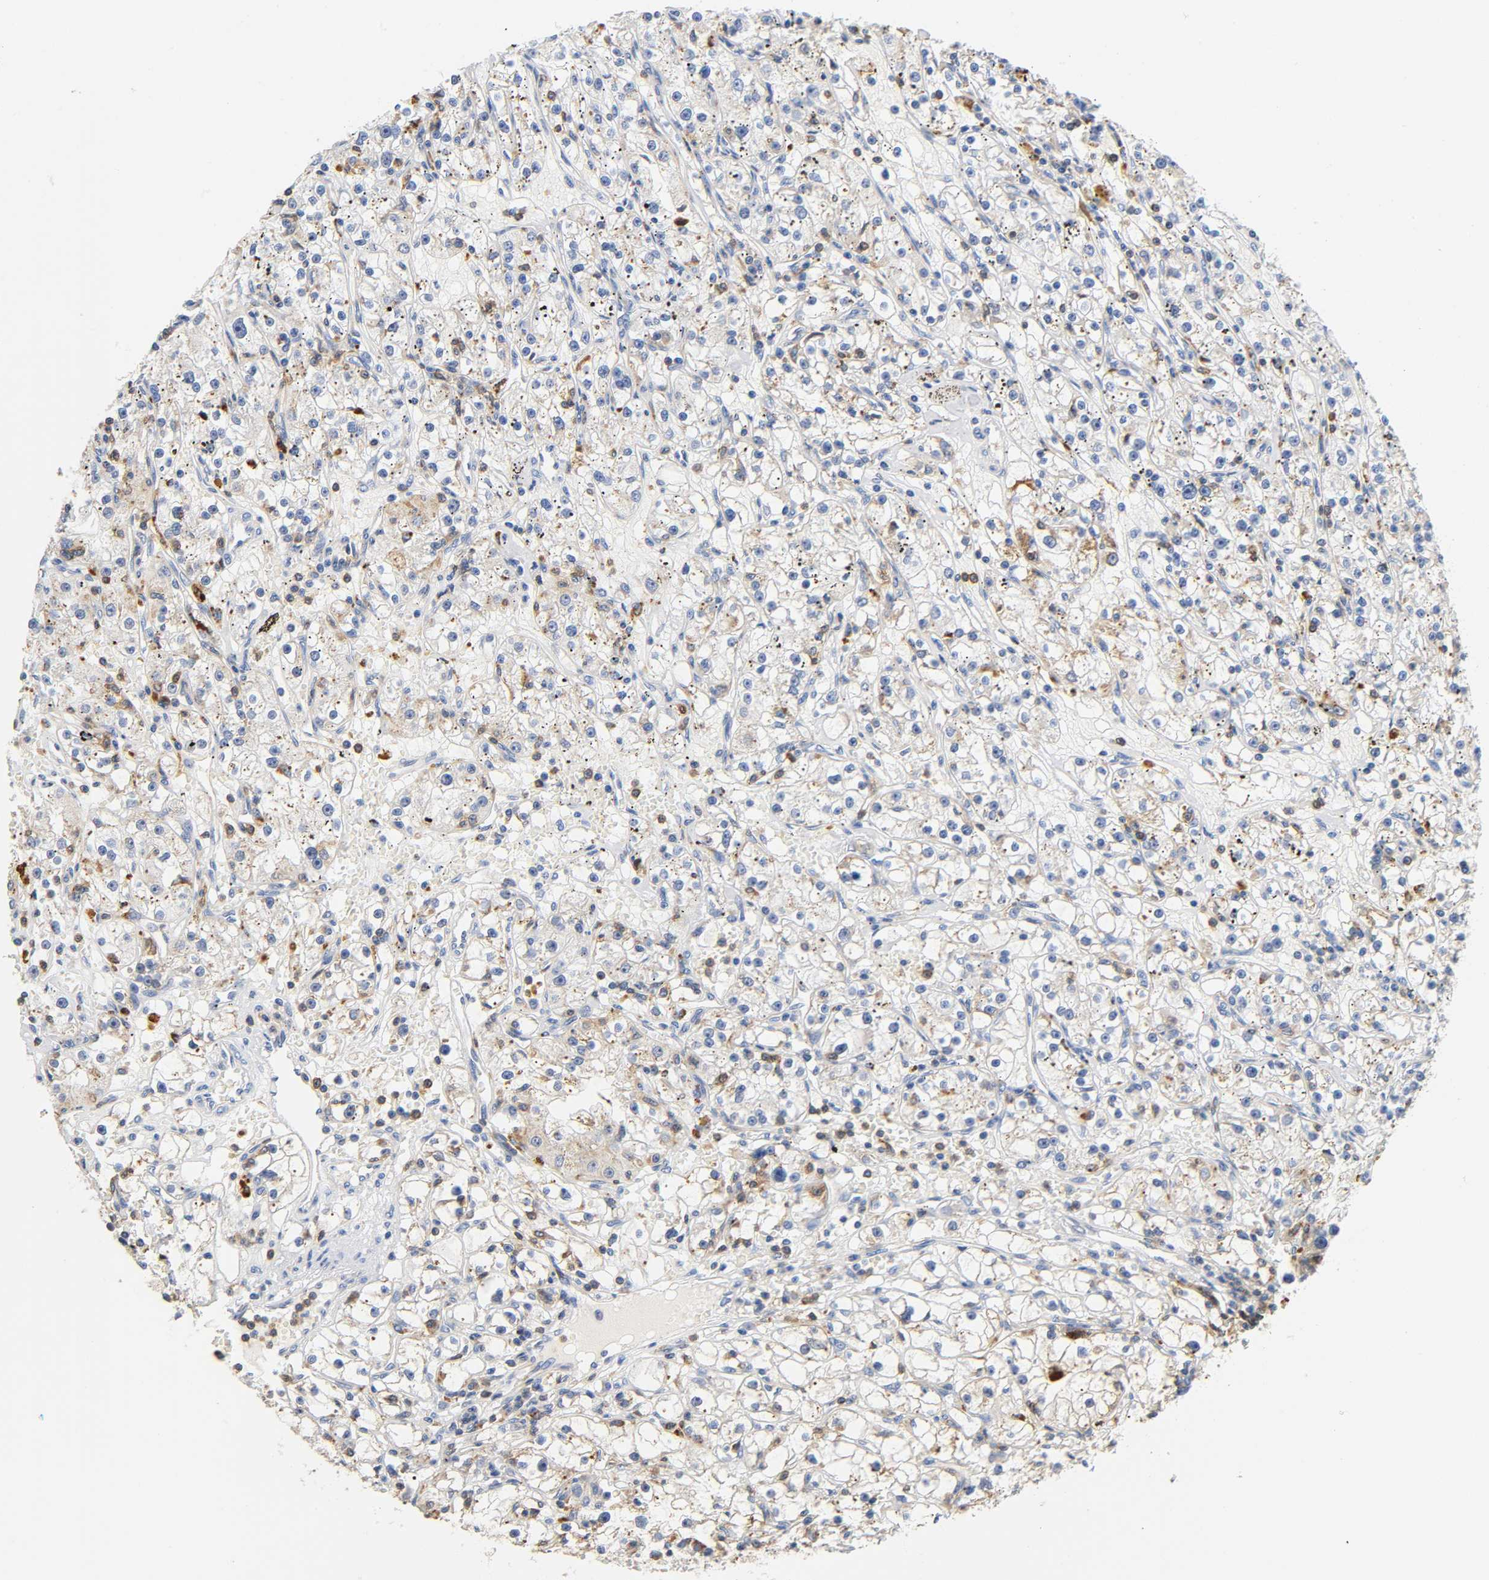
{"staining": {"intensity": "negative", "quantity": "none", "location": "none"}, "tissue": "renal cancer", "cell_type": "Tumor cells", "image_type": "cancer", "snomed": [{"axis": "morphology", "description": "Adenocarcinoma, NOS"}, {"axis": "topography", "description": "Kidney"}], "caption": "The image reveals no significant positivity in tumor cells of renal cancer (adenocarcinoma).", "gene": "UCKL1", "patient": {"sex": "male", "age": 56}}